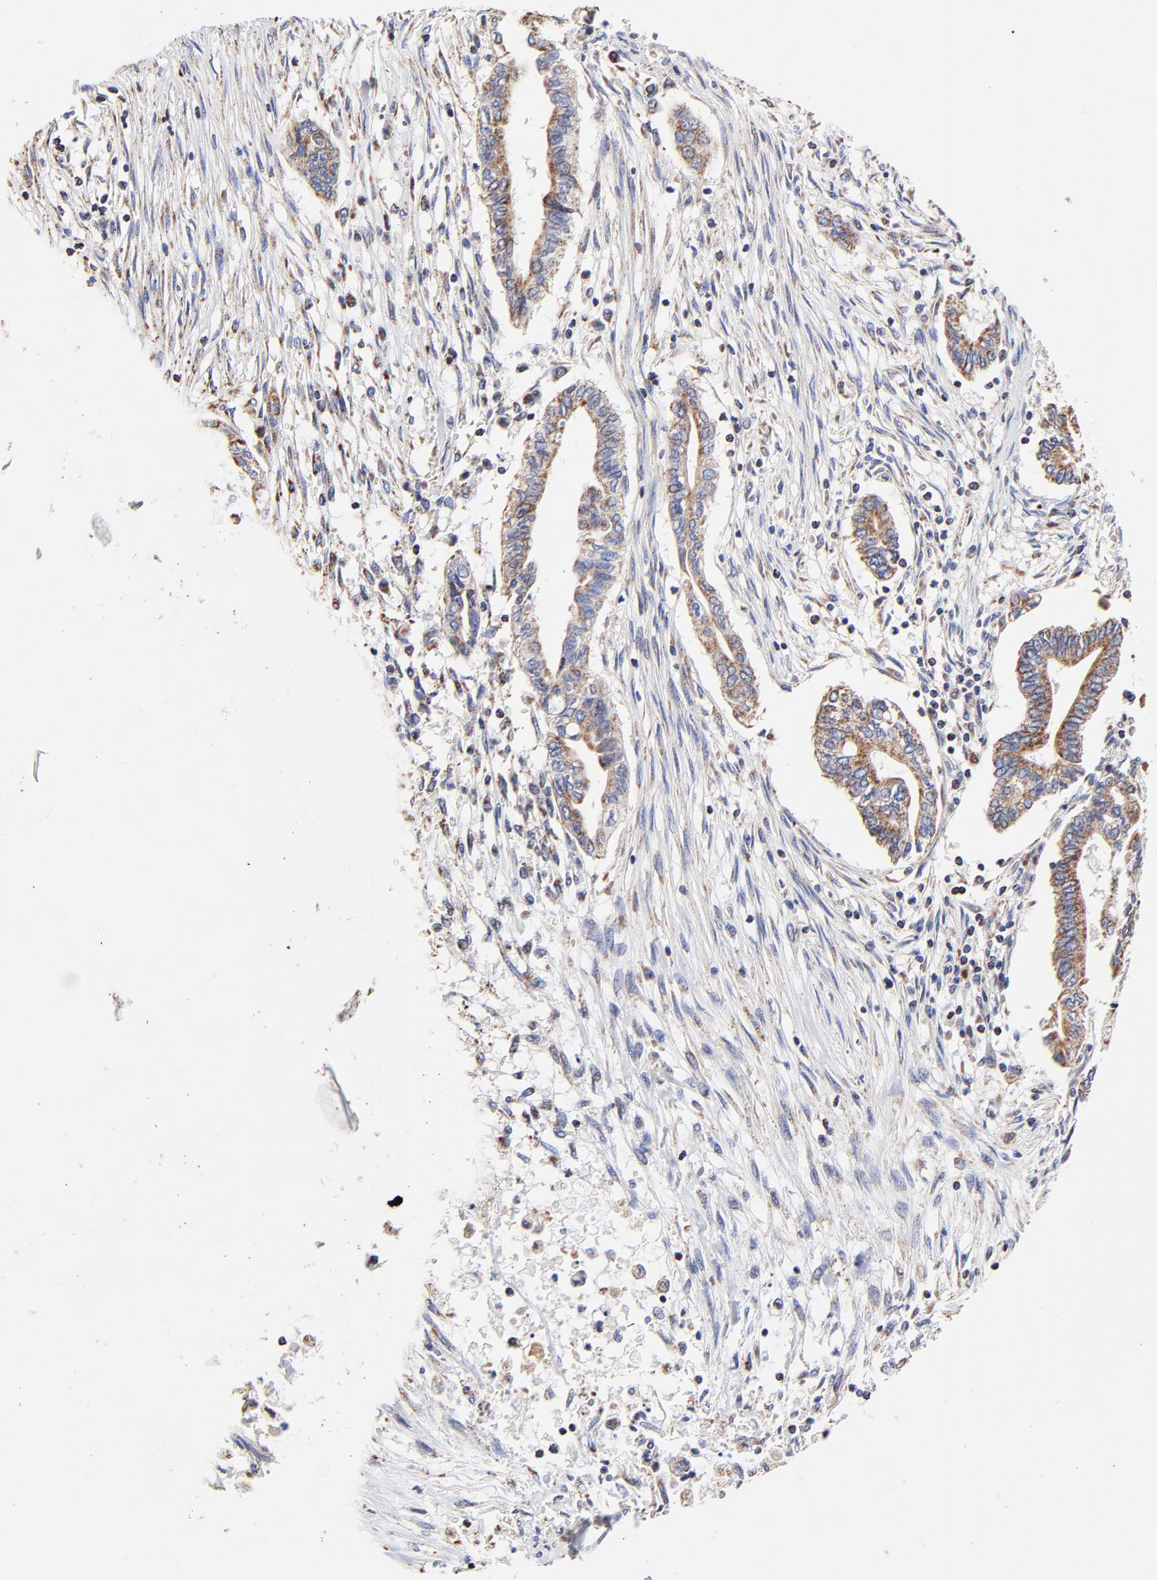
{"staining": {"intensity": "moderate", "quantity": ">75%", "location": "cytoplasmic/membranous"}, "tissue": "pancreatic cancer", "cell_type": "Tumor cells", "image_type": "cancer", "snomed": [{"axis": "morphology", "description": "Adenocarcinoma, NOS"}, {"axis": "topography", "description": "Pancreas"}], "caption": "Pancreatic cancer (adenocarcinoma) stained with DAB immunohistochemistry (IHC) displays medium levels of moderate cytoplasmic/membranous positivity in about >75% of tumor cells.", "gene": "SSBP1", "patient": {"sex": "female", "age": 57}}